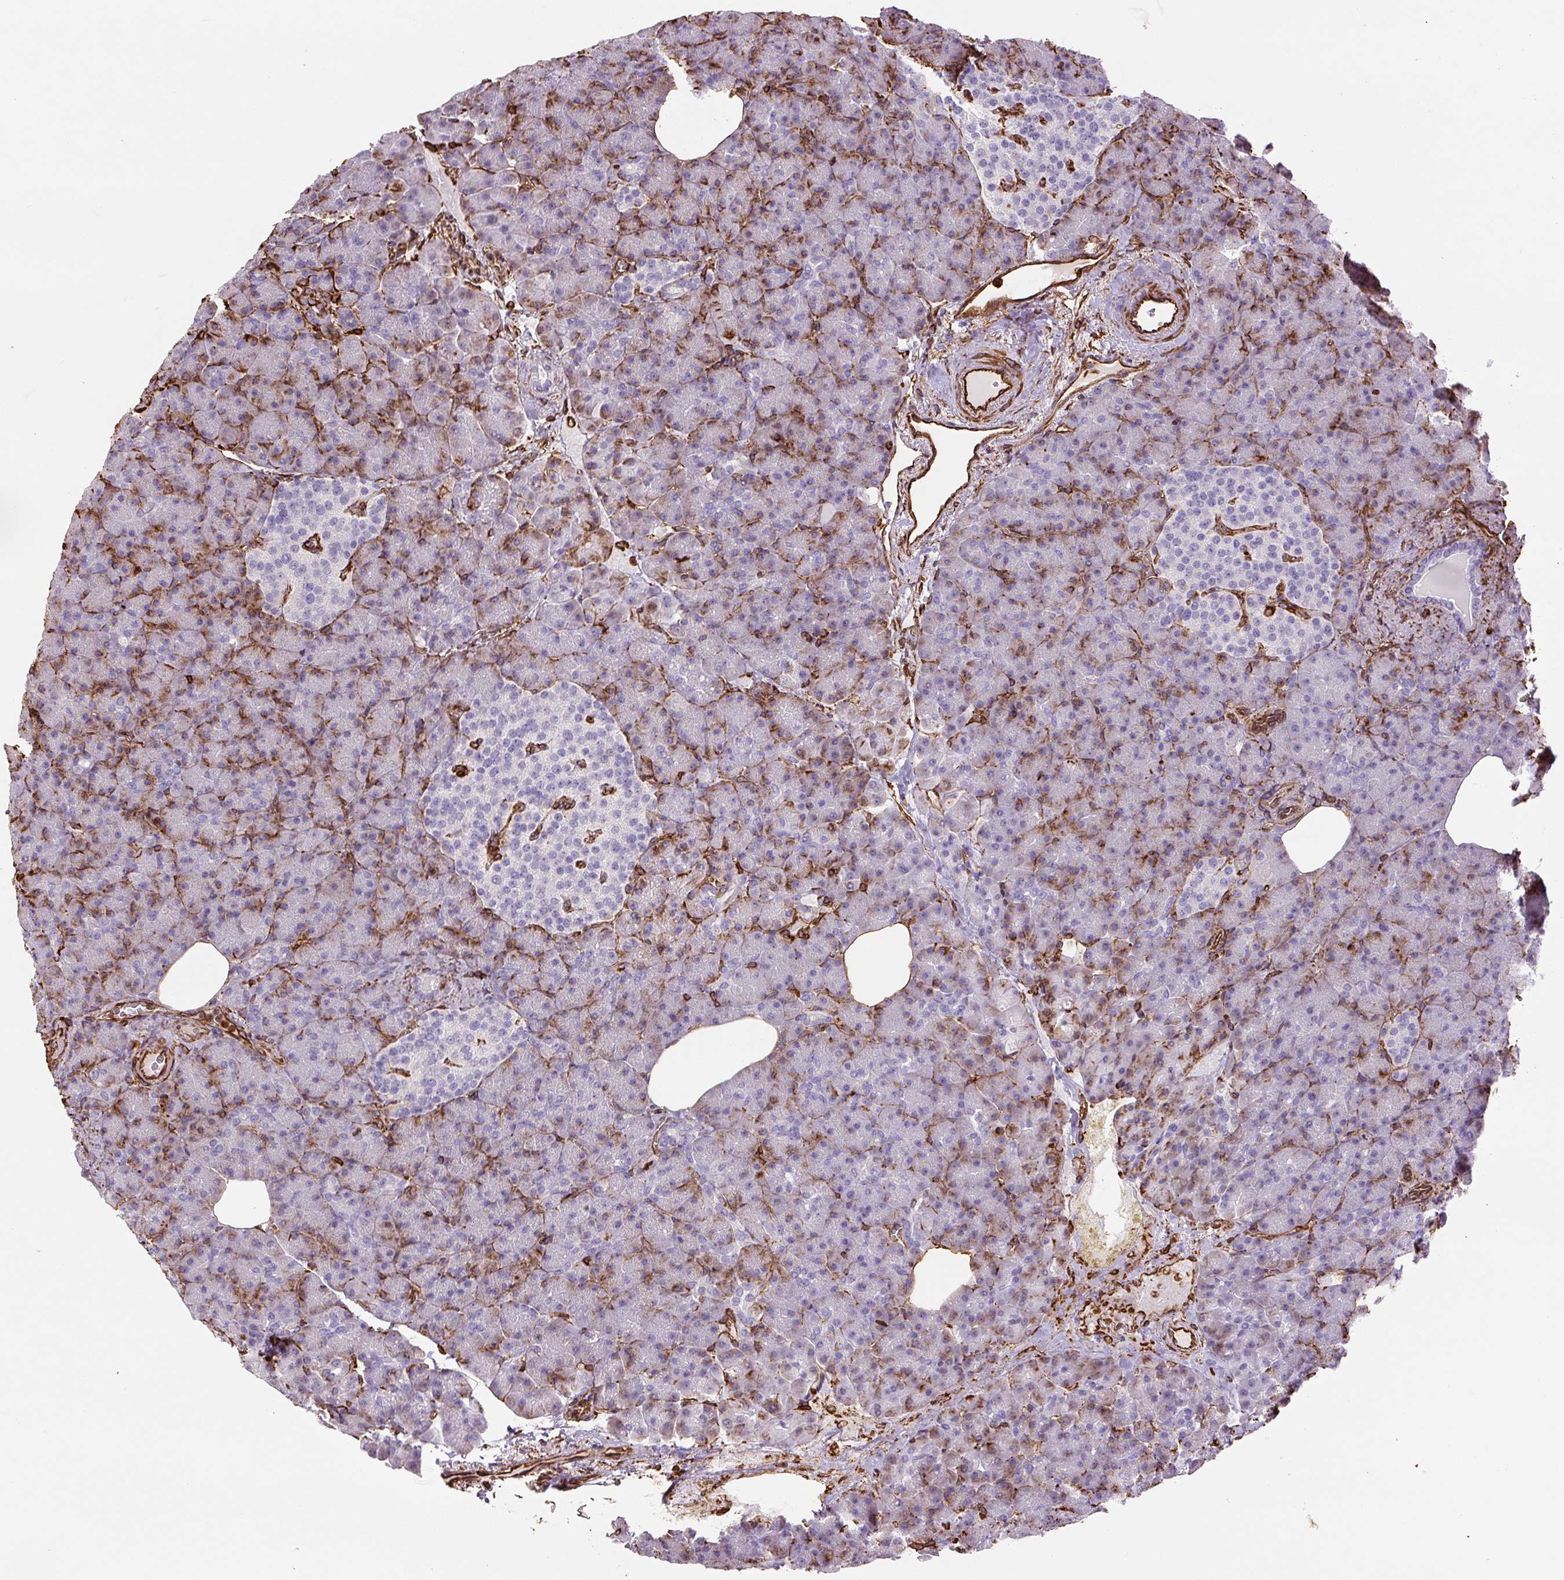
{"staining": {"intensity": "strong", "quantity": "25%-75%", "location": "cytoplasmic/membranous"}, "tissue": "pancreas", "cell_type": "Exocrine glandular cells", "image_type": "normal", "snomed": [{"axis": "morphology", "description": "Normal tissue, NOS"}, {"axis": "topography", "description": "Pancreas"}], "caption": "High-magnification brightfield microscopy of unremarkable pancreas stained with DAB (3,3'-diaminobenzidine) (brown) and counterstained with hematoxylin (blue). exocrine glandular cells exhibit strong cytoplasmic/membranous positivity is identified in about25%-75% of cells.", "gene": "VIM", "patient": {"sex": "female", "age": 74}}